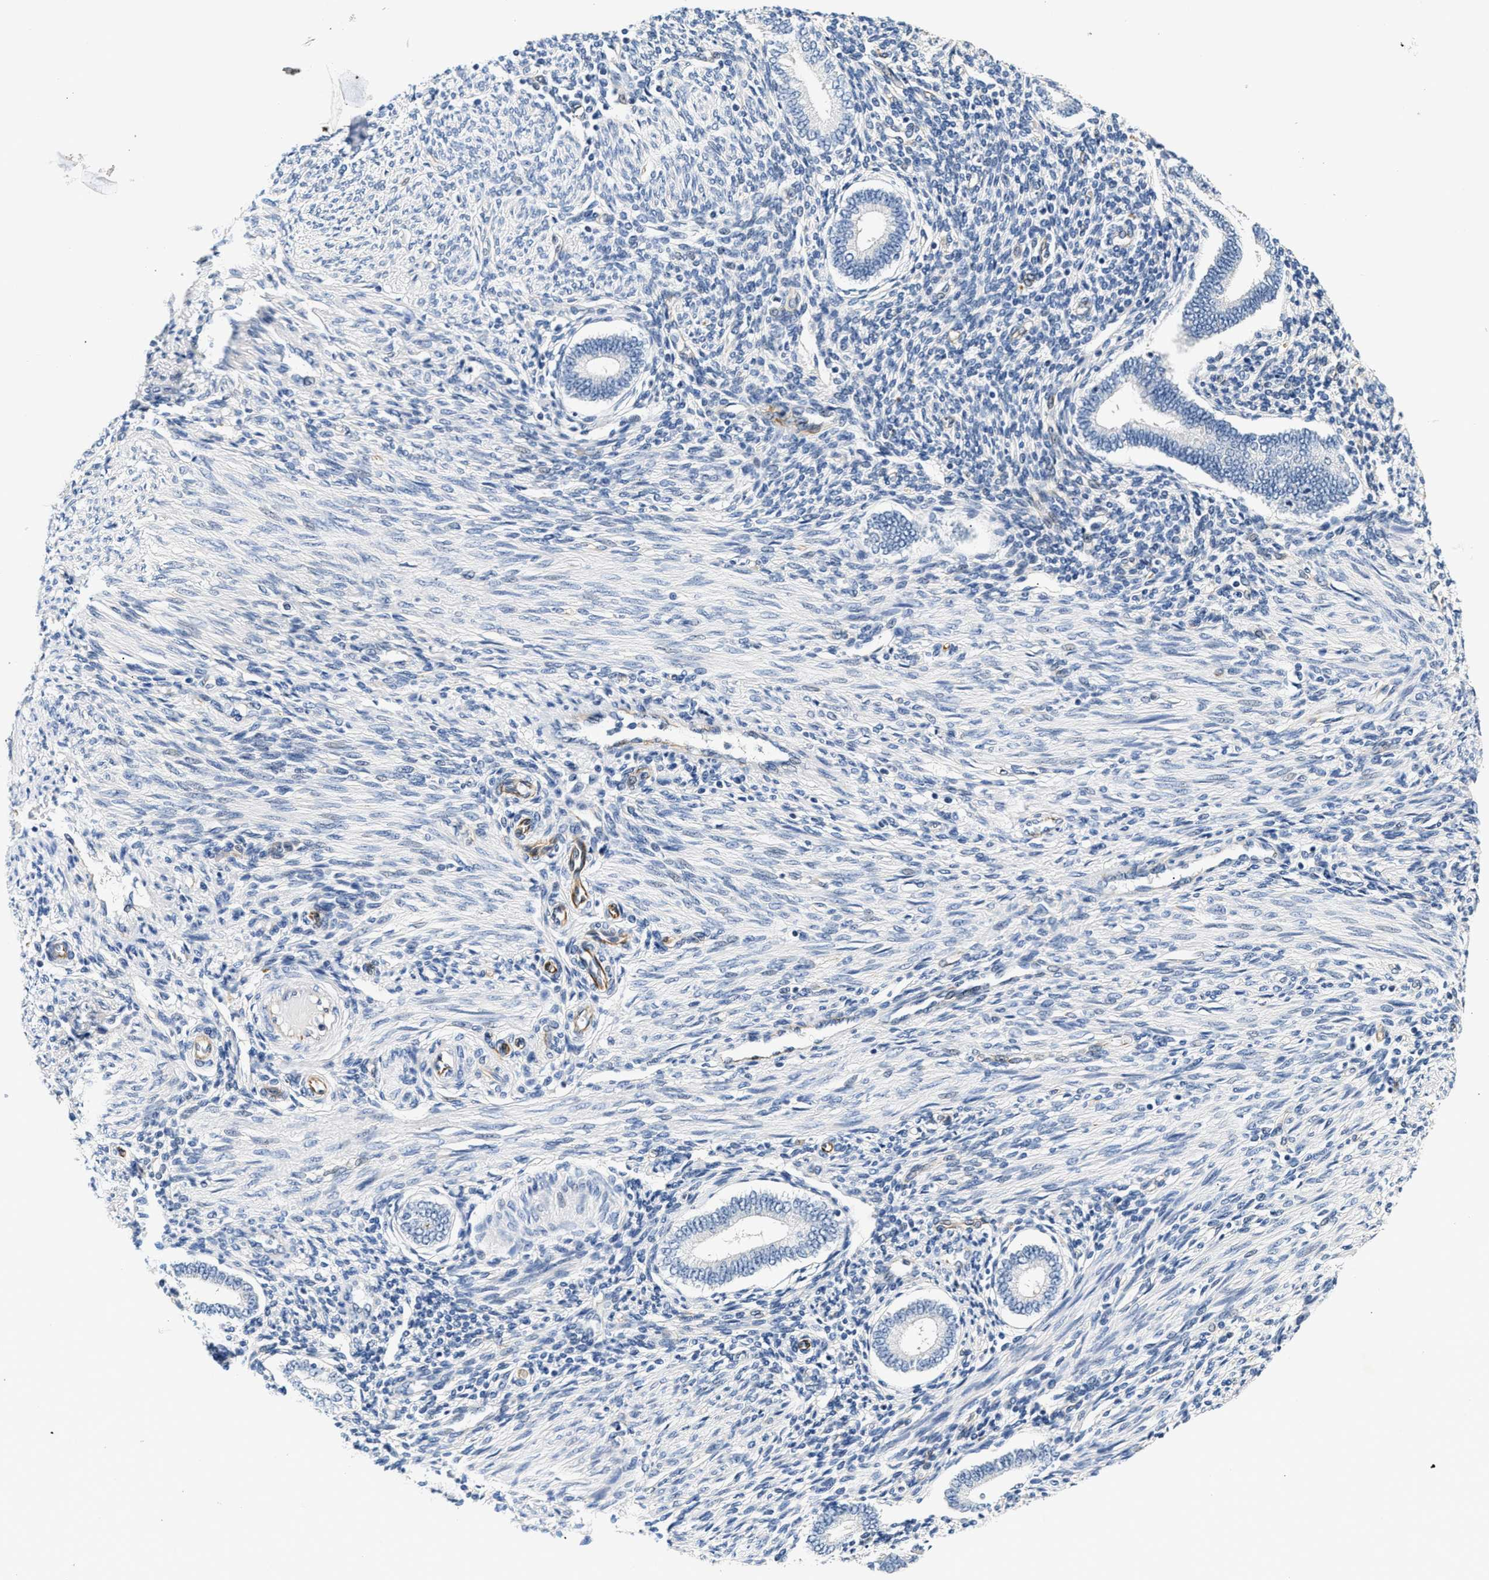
{"staining": {"intensity": "negative", "quantity": "none", "location": "none"}, "tissue": "endometrium", "cell_type": "Cells in endometrial stroma", "image_type": "normal", "snomed": [{"axis": "morphology", "description": "Normal tissue, NOS"}, {"axis": "topography", "description": "Endometrium"}], "caption": "A high-resolution image shows immunohistochemistry staining of normal endometrium, which displays no significant expression in cells in endometrial stroma. The staining is performed using DAB (3,3'-diaminobenzidine) brown chromogen with nuclei counter-stained in using hematoxylin.", "gene": "MED22", "patient": {"sex": "female", "age": 42}}